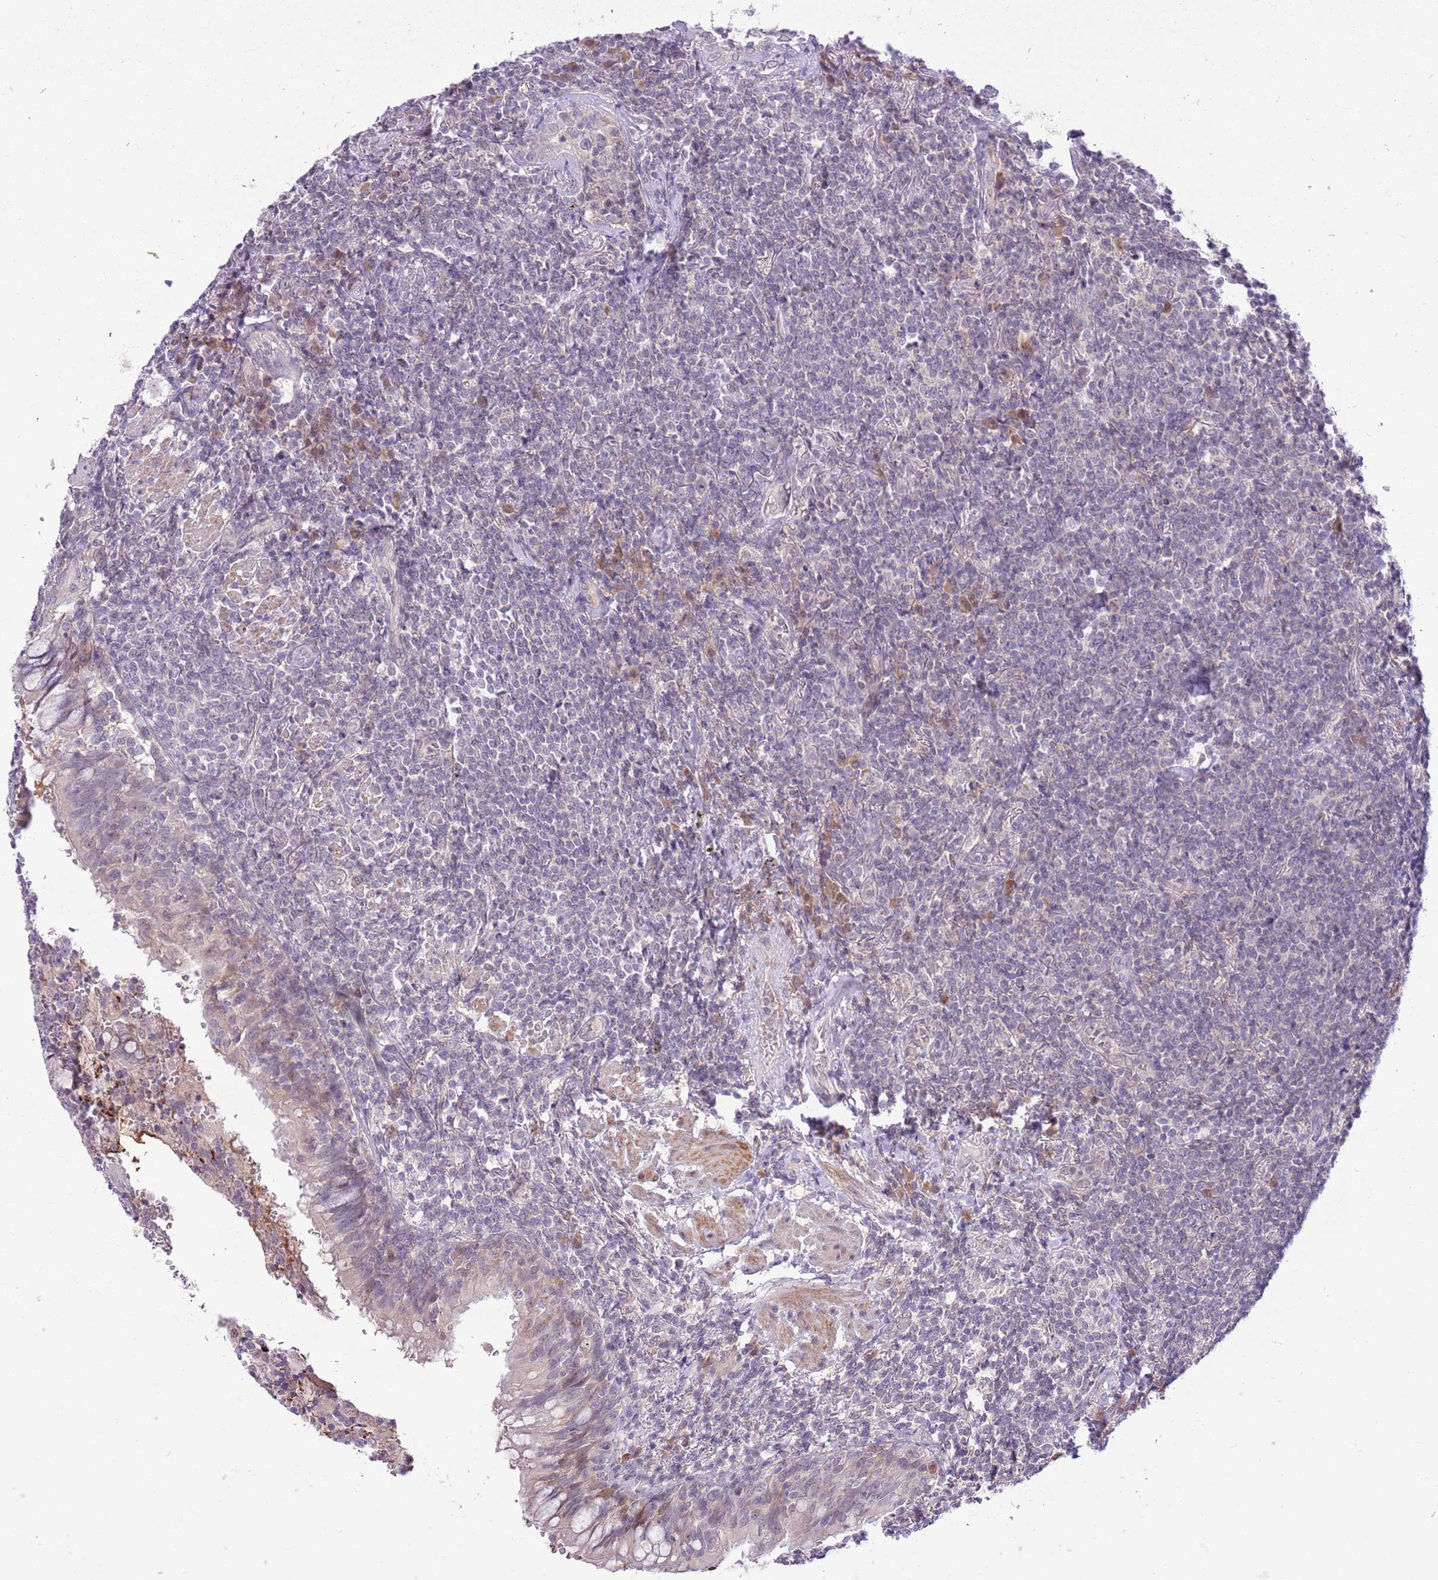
{"staining": {"intensity": "negative", "quantity": "none", "location": "none"}, "tissue": "lymphoma", "cell_type": "Tumor cells", "image_type": "cancer", "snomed": [{"axis": "morphology", "description": "Malignant lymphoma, non-Hodgkin's type, Low grade"}, {"axis": "topography", "description": "Lung"}], "caption": "Image shows no significant protein staining in tumor cells of lymphoma.", "gene": "GALK2", "patient": {"sex": "female", "age": 71}}